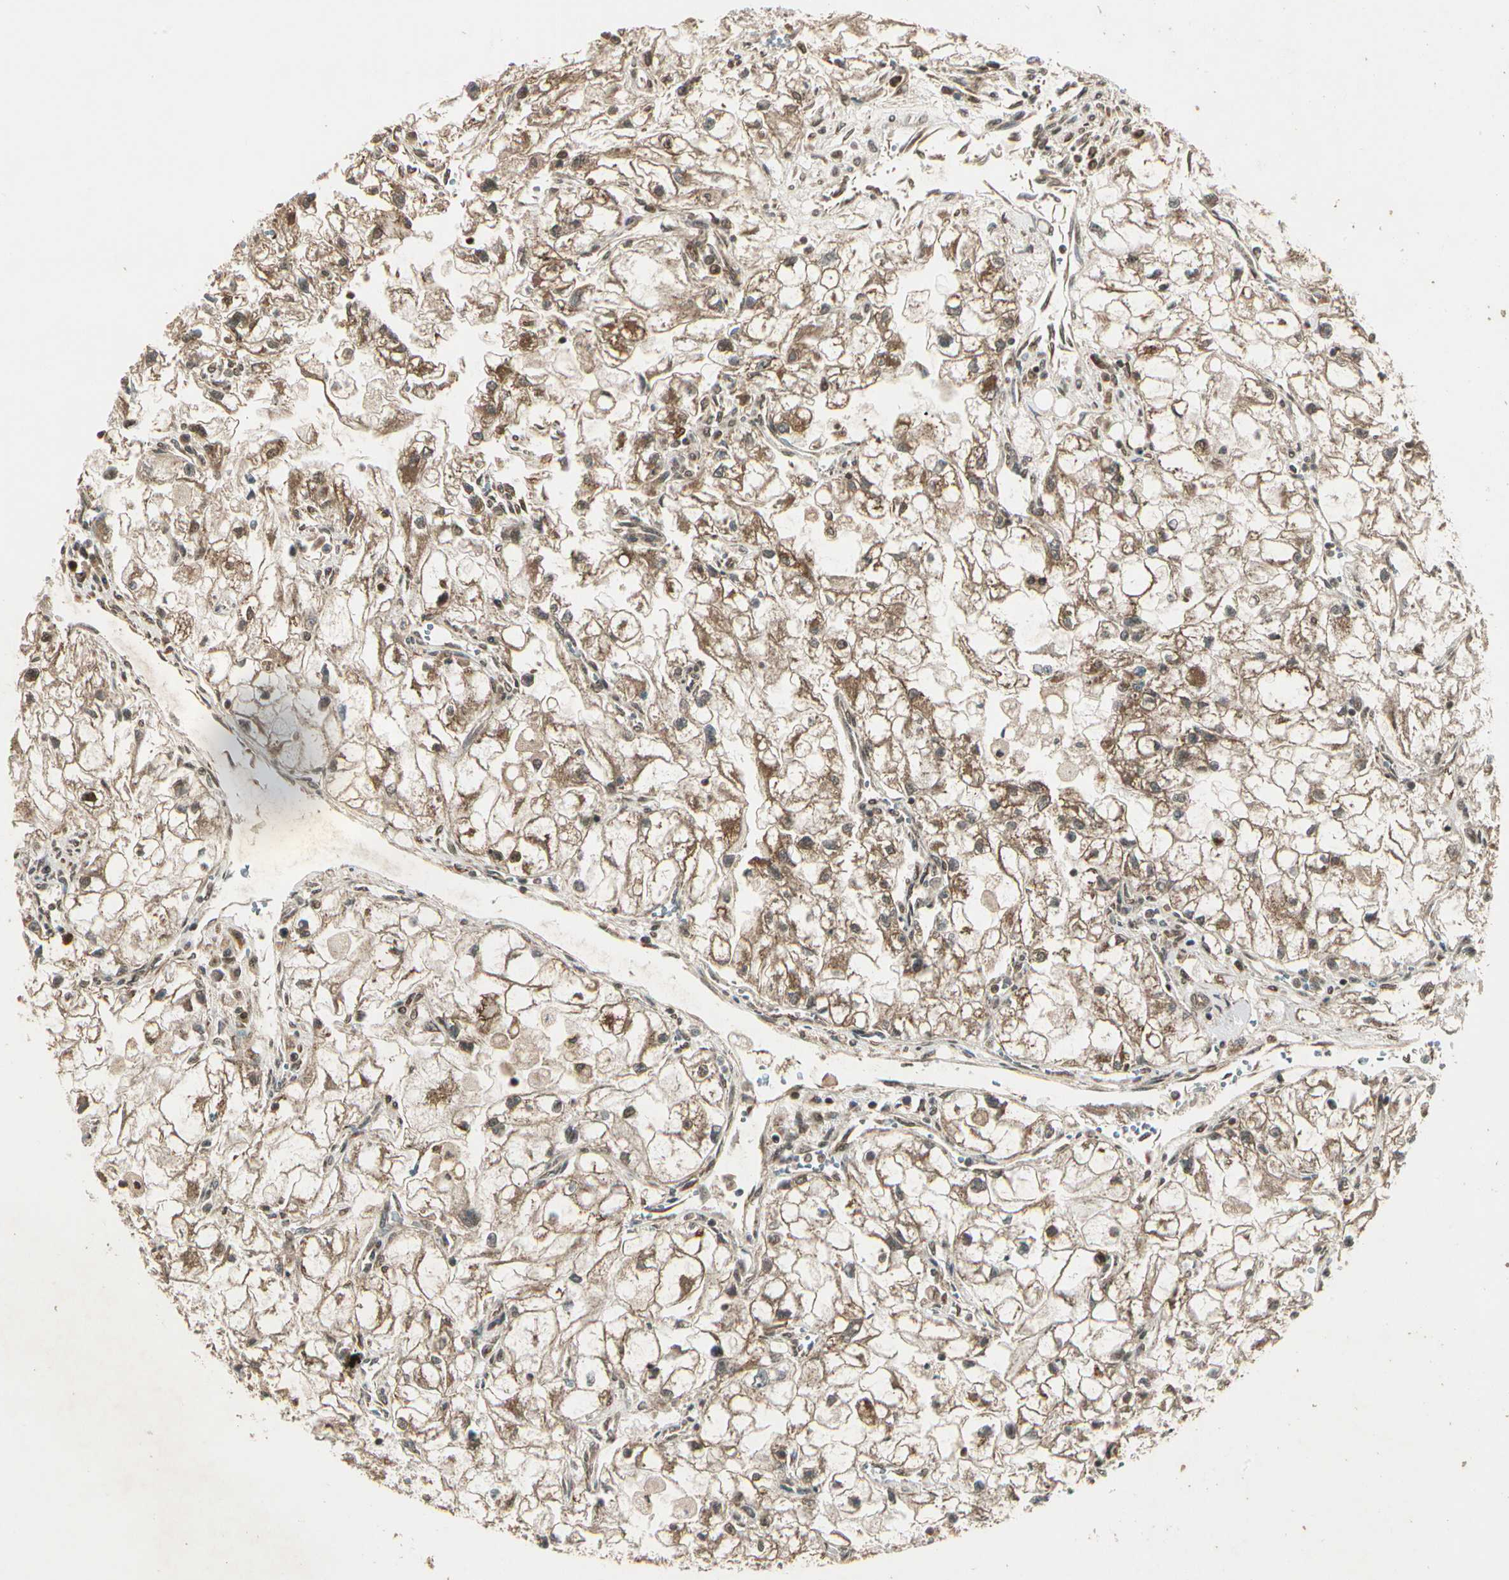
{"staining": {"intensity": "moderate", "quantity": ">75%", "location": "cytoplasmic/membranous"}, "tissue": "renal cancer", "cell_type": "Tumor cells", "image_type": "cancer", "snomed": [{"axis": "morphology", "description": "Adenocarcinoma, NOS"}, {"axis": "topography", "description": "Kidney"}], "caption": "Immunohistochemical staining of human renal cancer (adenocarcinoma) shows moderate cytoplasmic/membranous protein staining in about >75% of tumor cells.", "gene": "GLUL", "patient": {"sex": "female", "age": 70}}